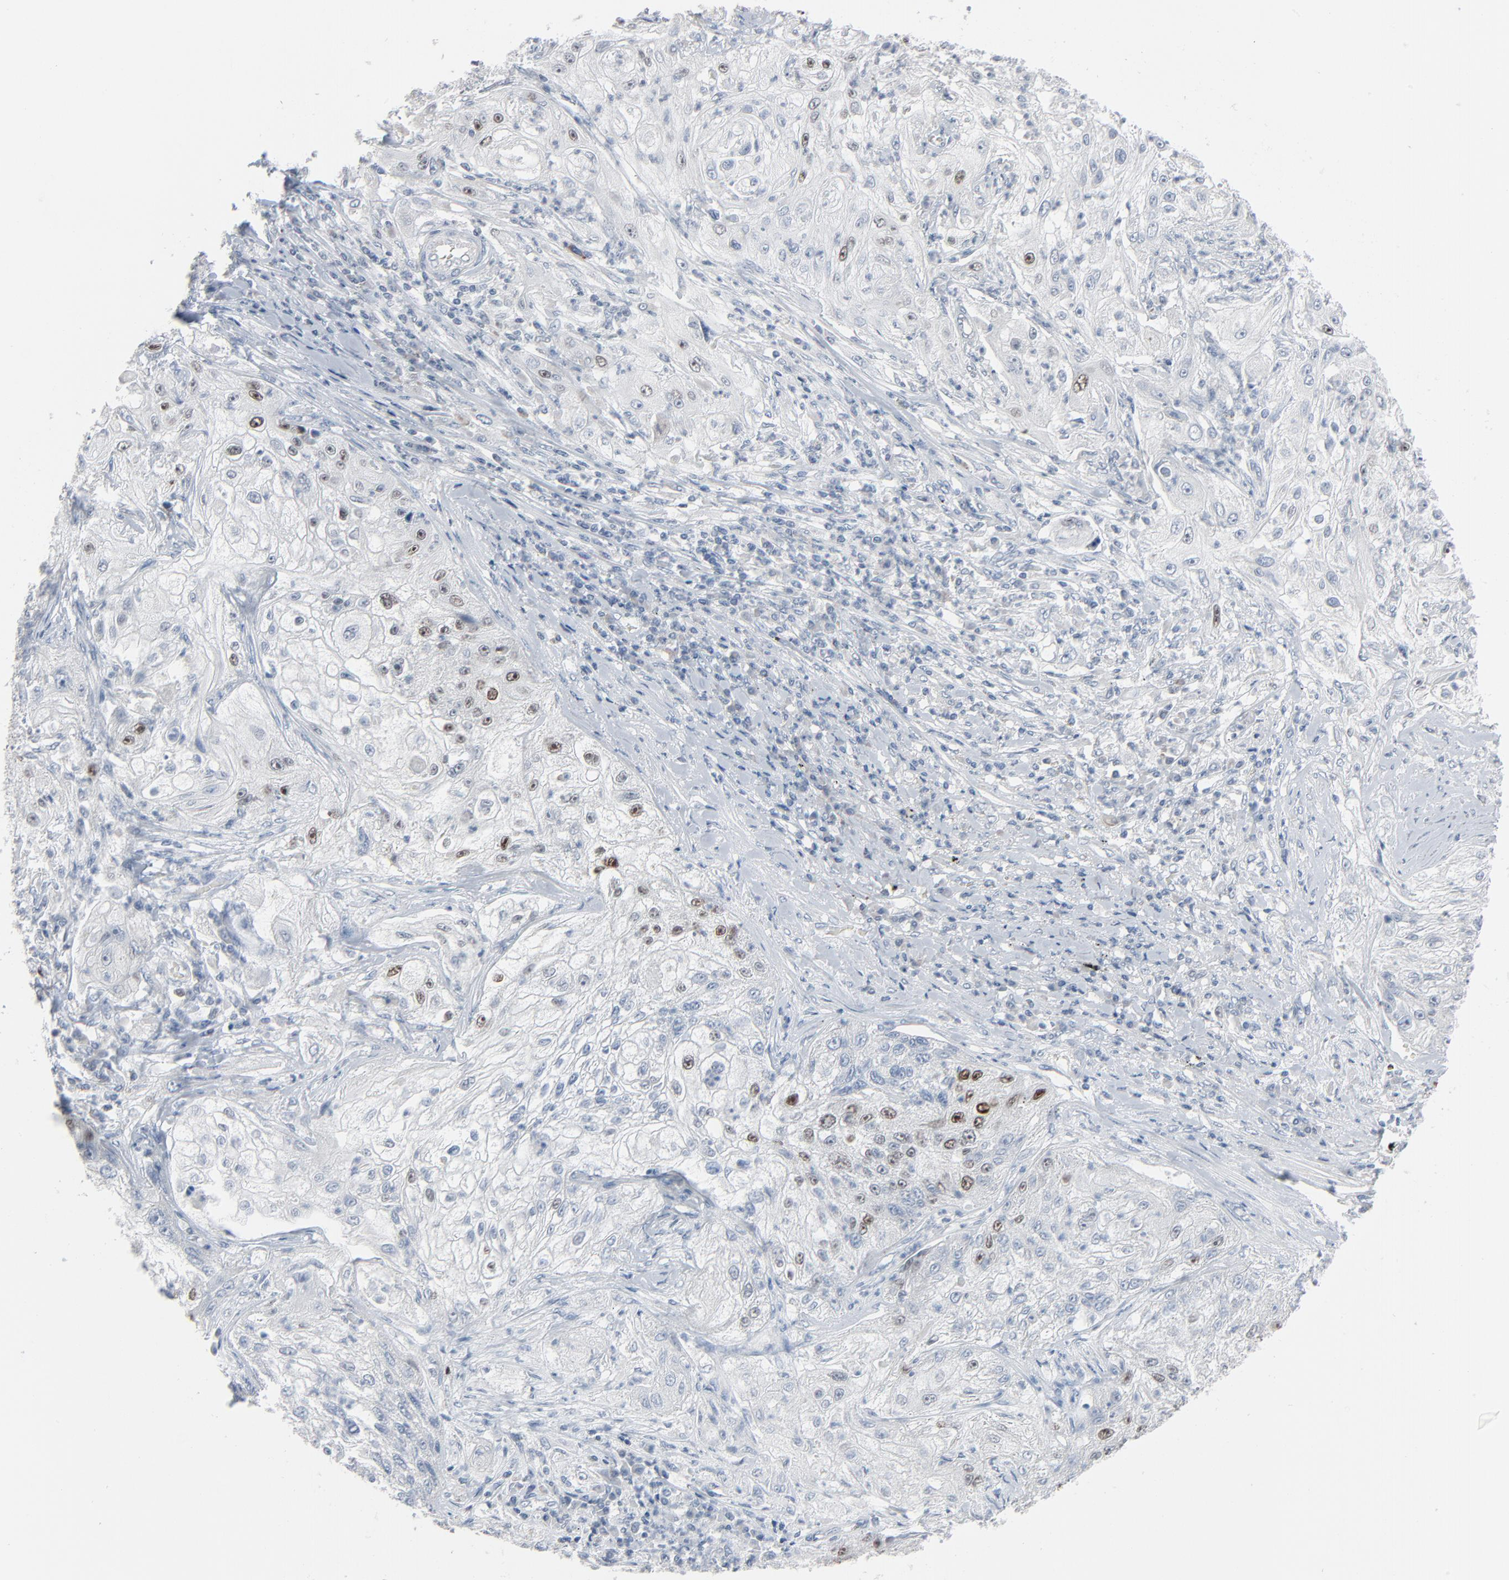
{"staining": {"intensity": "strong", "quantity": "<25%", "location": "nuclear"}, "tissue": "lung cancer", "cell_type": "Tumor cells", "image_type": "cancer", "snomed": [{"axis": "morphology", "description": "Inflammation, NOS"}, {"axis": "morphology", "description": "Squamous cell carcinoma, NOS"}, {"axis": "topography", "description": "Lymph node"}, {"axis": "topography", "description": "Soft tissue"}, {"axis": "topography", "description": "Lung"}], "caption": "Immunohistochemical staining of squamous cell carcinoma (lung) displays strong nuclear protein expression in approximately <25% of tumor cells.", "gene": "SAGE1", "patient": {"sex": "male", "age": 66}}